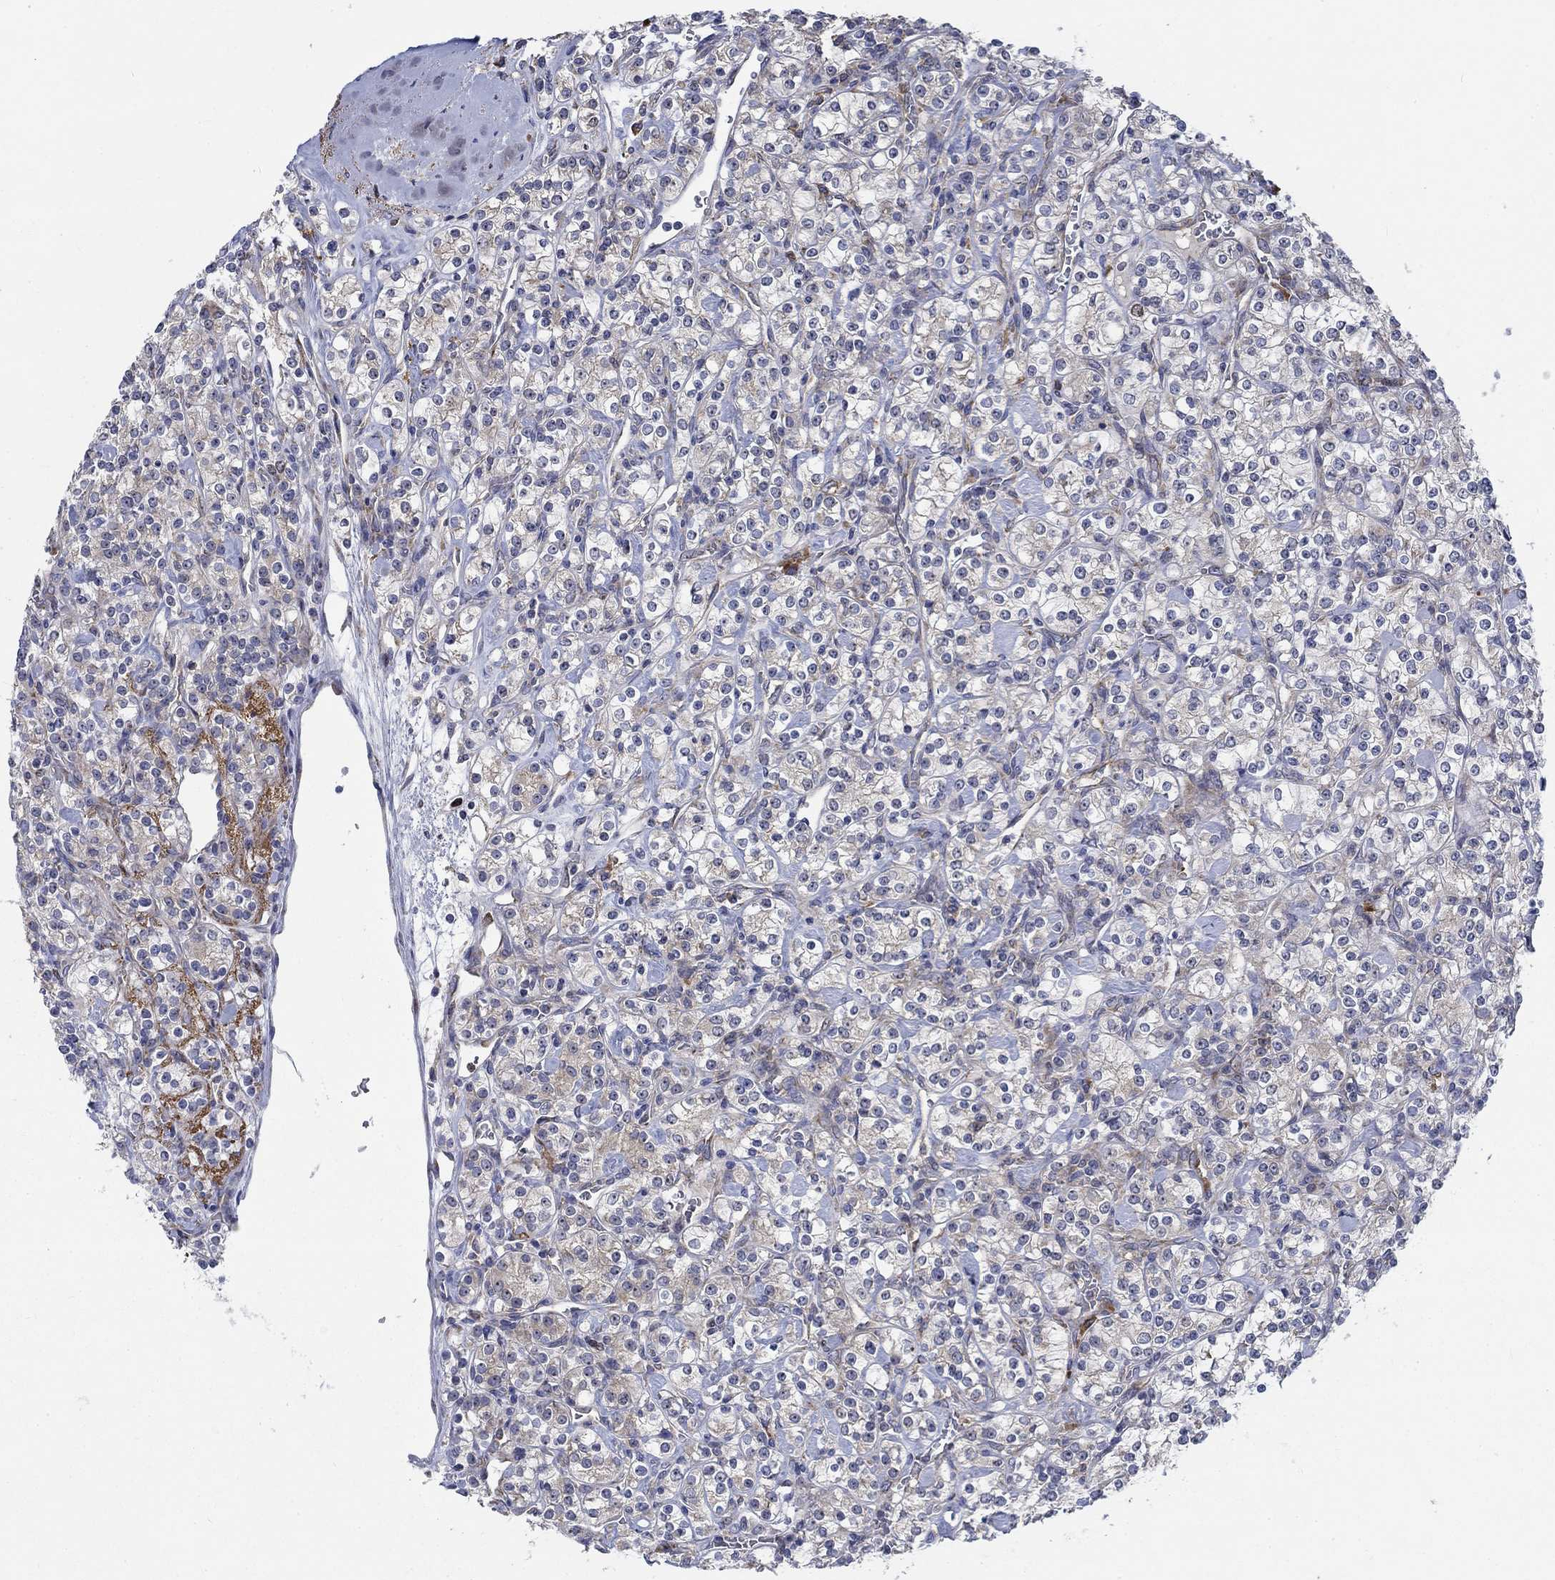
{"staining": {"intensity": "weak", "quantity": "<25%", "location": "cytoplasmic/membranous"}, "tissue": "renal cancer", "cell_type": "Tumor cells", "image_type": "cancer", "snomed": [{"axis": "morphology", "description": "Adenocarcinoma, NOS"}, {"axis": "topography", "description": "Kidney"}], "caption": "Immunohistochemistry (IHC) of human renal adenocarcinoma reveals no staining in tumor cells.", "gene": "MMP24", "patient": {"sex": "male", "age": 77}}